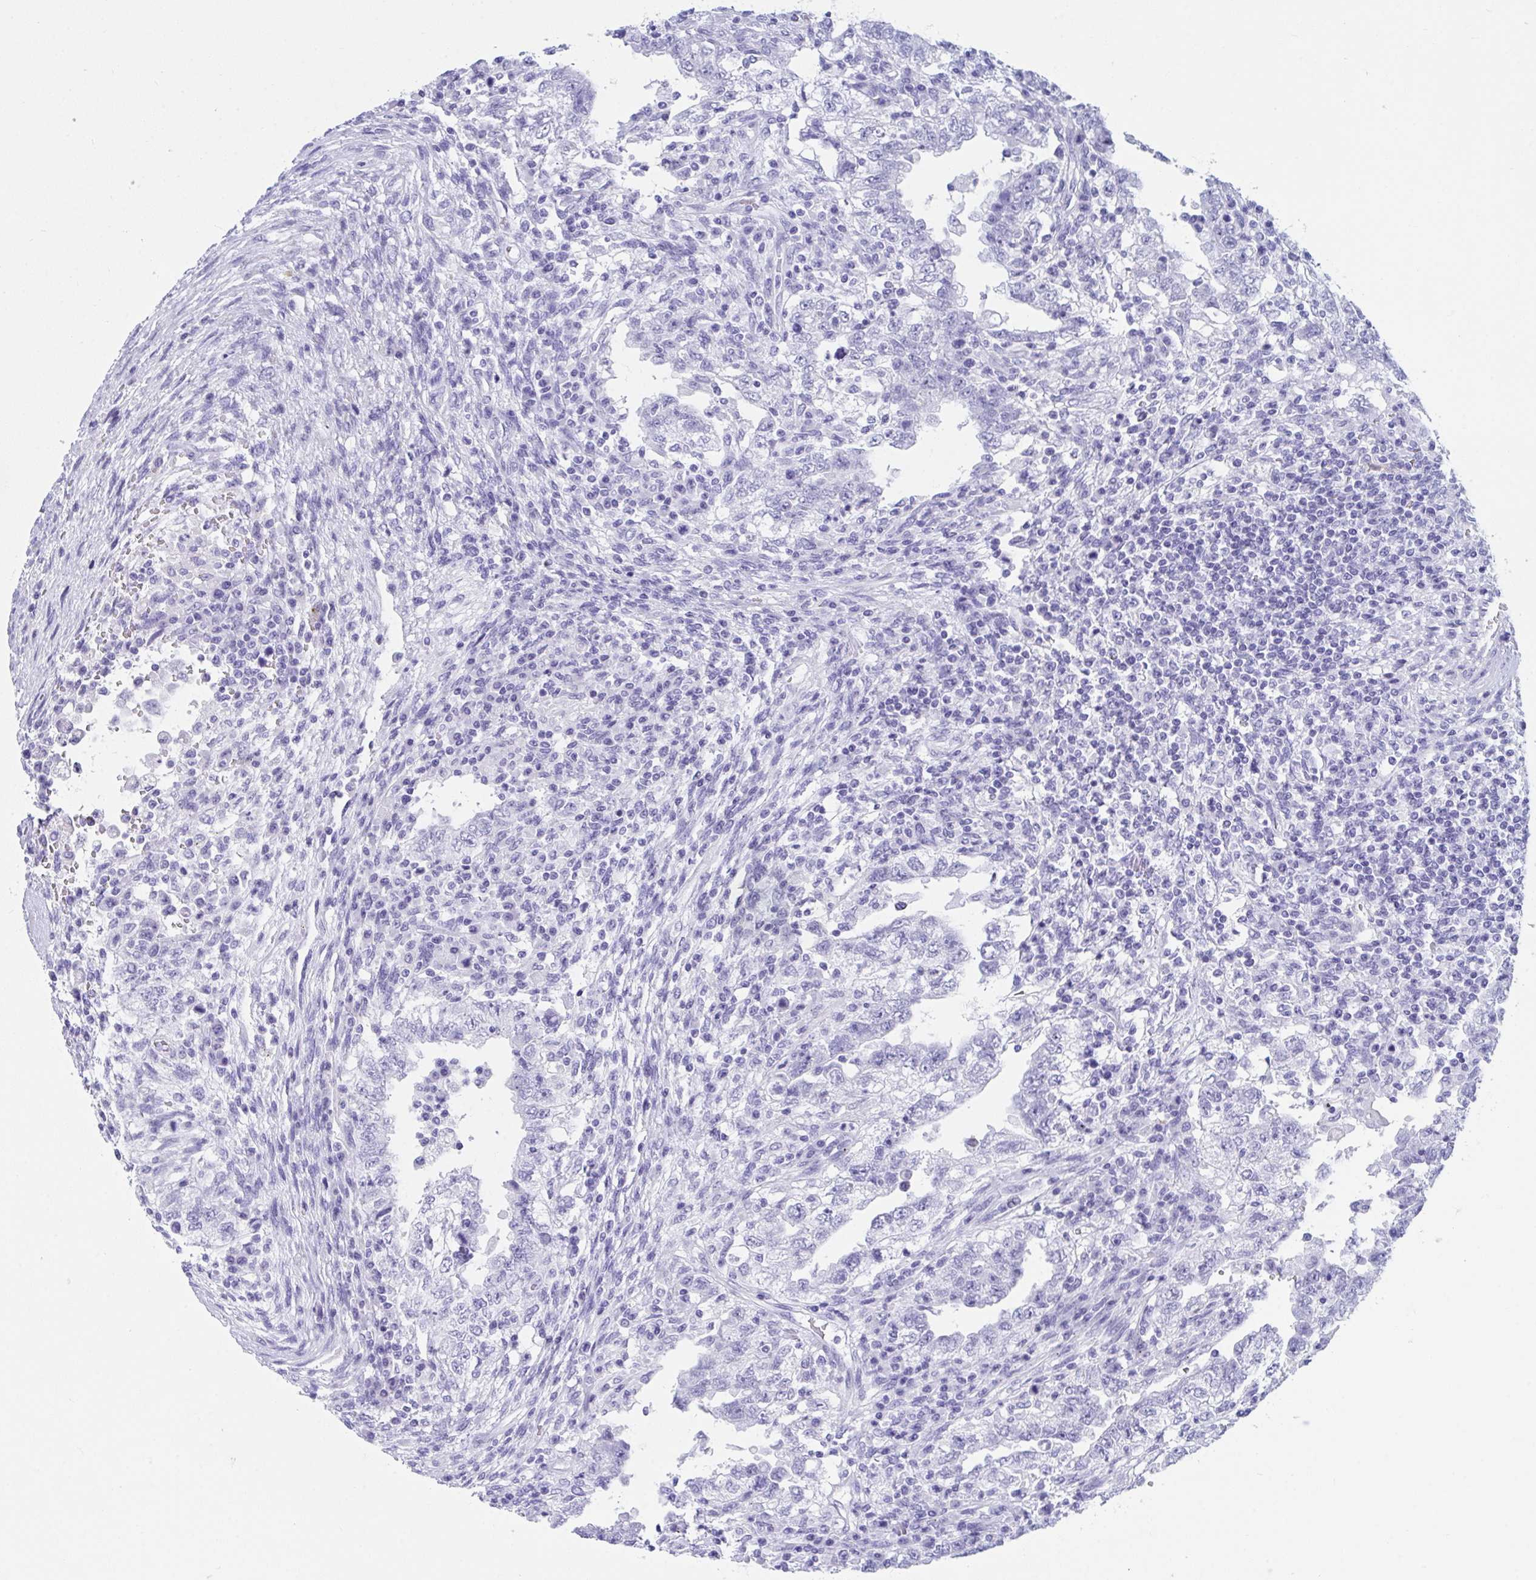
{"staining": {"intensity": "negative", "quantity": "none", "location": "none"}, "tissue": "testis cancer", "cell_type": "Tumor cells", "image_type": "cancer", "snomed": [{"axis": "morphology", "description": "Carcinoma, Embryonal, NOS"}, {"axis": "topography", "description": "Testis"}], "caption": "There is no significant positivity in tumor cells of testis cancer (embryonal carcinoma). The staining is performed using DAB (3,3'-diaminobenzidine) brown chromogen with nuclei counter-stained in using hematoxylin.", "gene": "TTC30B", "patient": {"sex": "male", "age": 26}}